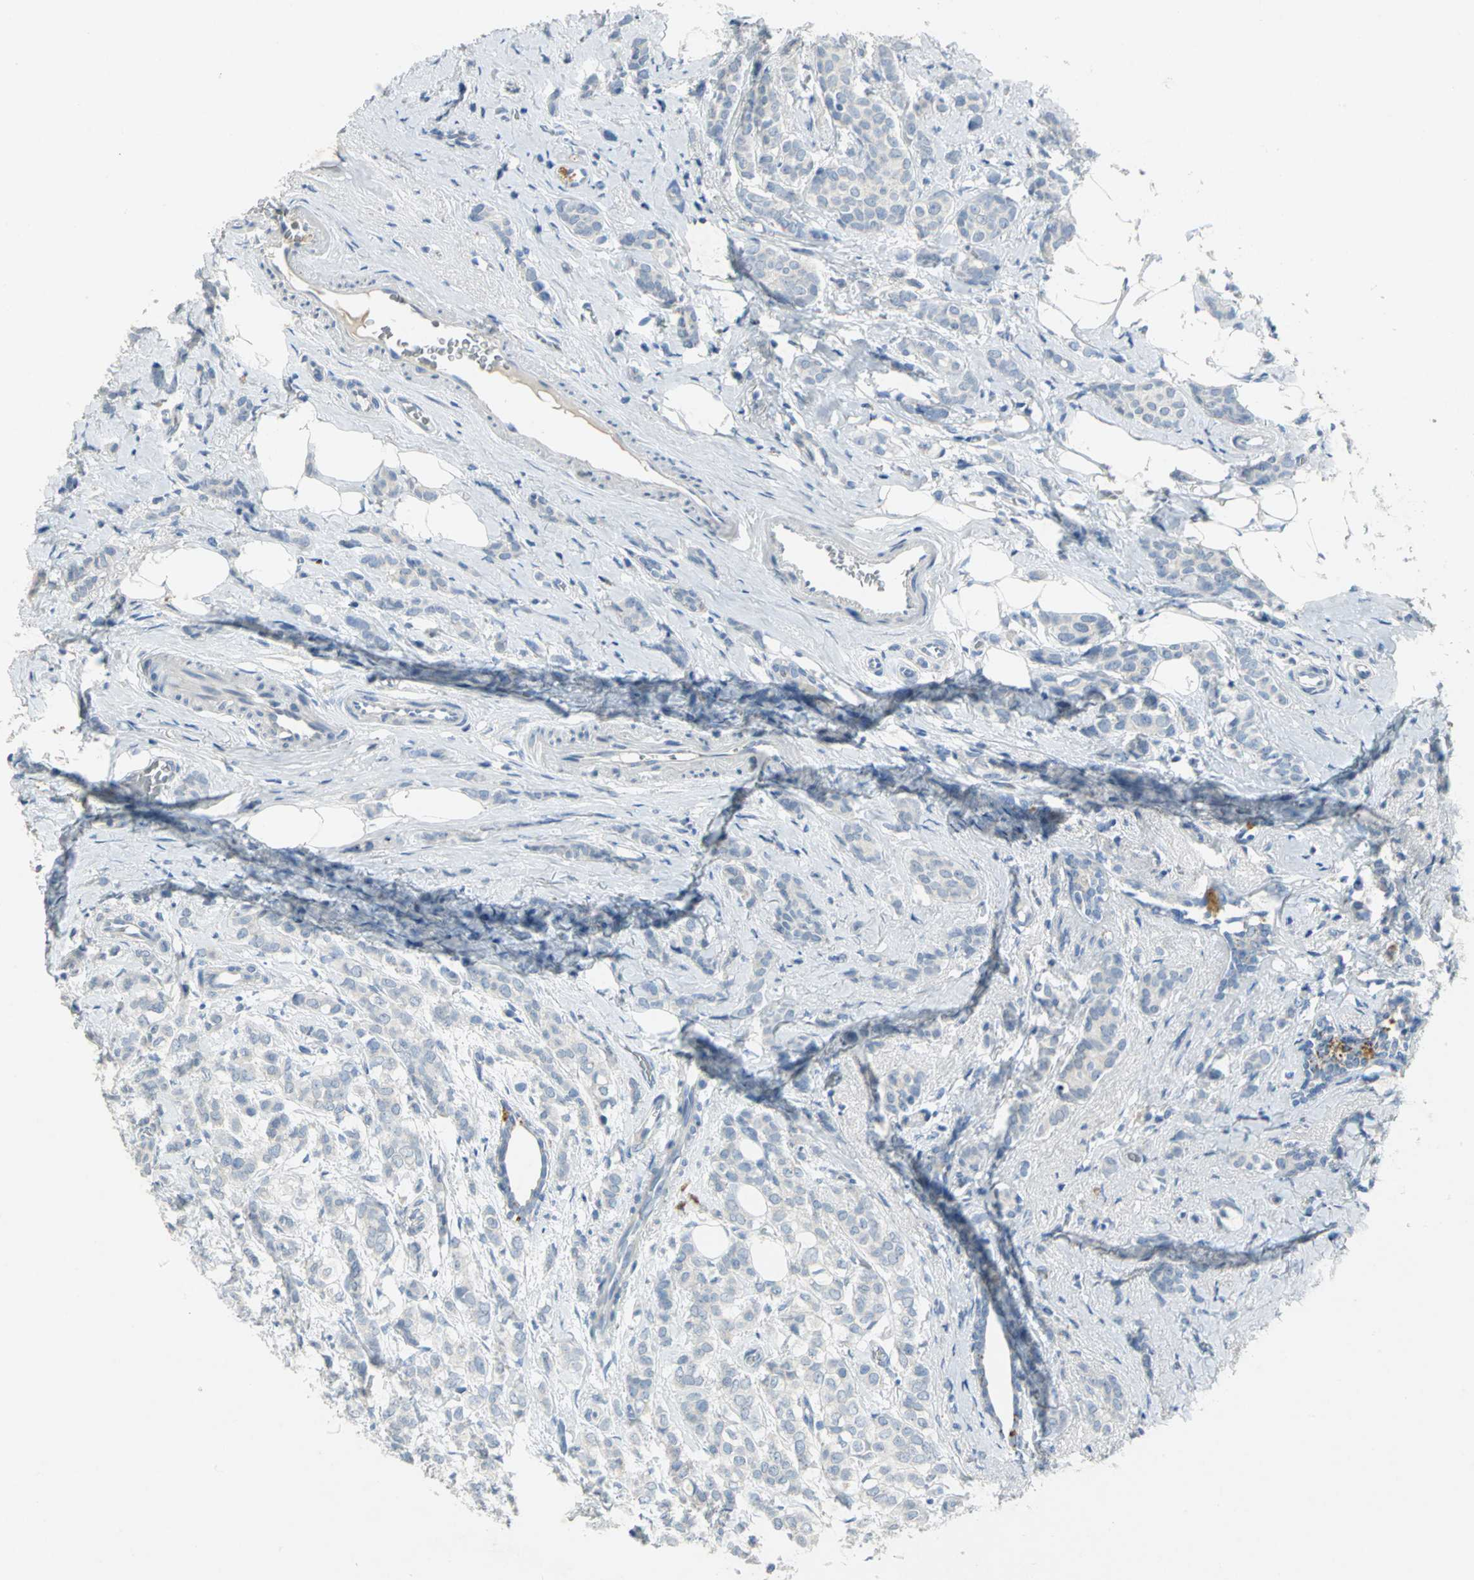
{"staining": {"intensity": "negative", "quantity": "none", "location": "none"}, "tissue": "breast cancer", "cell_type": "Tumor cells", "image_type": "cancer", "snomed": [{"axis": "morphology", "description": "Lobular carcinoma"}, {"axis": "topography", "description": "Breast"}], "caption": "This is an immunohistochemistry (IHC) histopathology image of breast lobular carcinoma. There is no expression in tumor cells.", "gene": "PTGDS", "patient": {"sex": "female", "age": 60}}